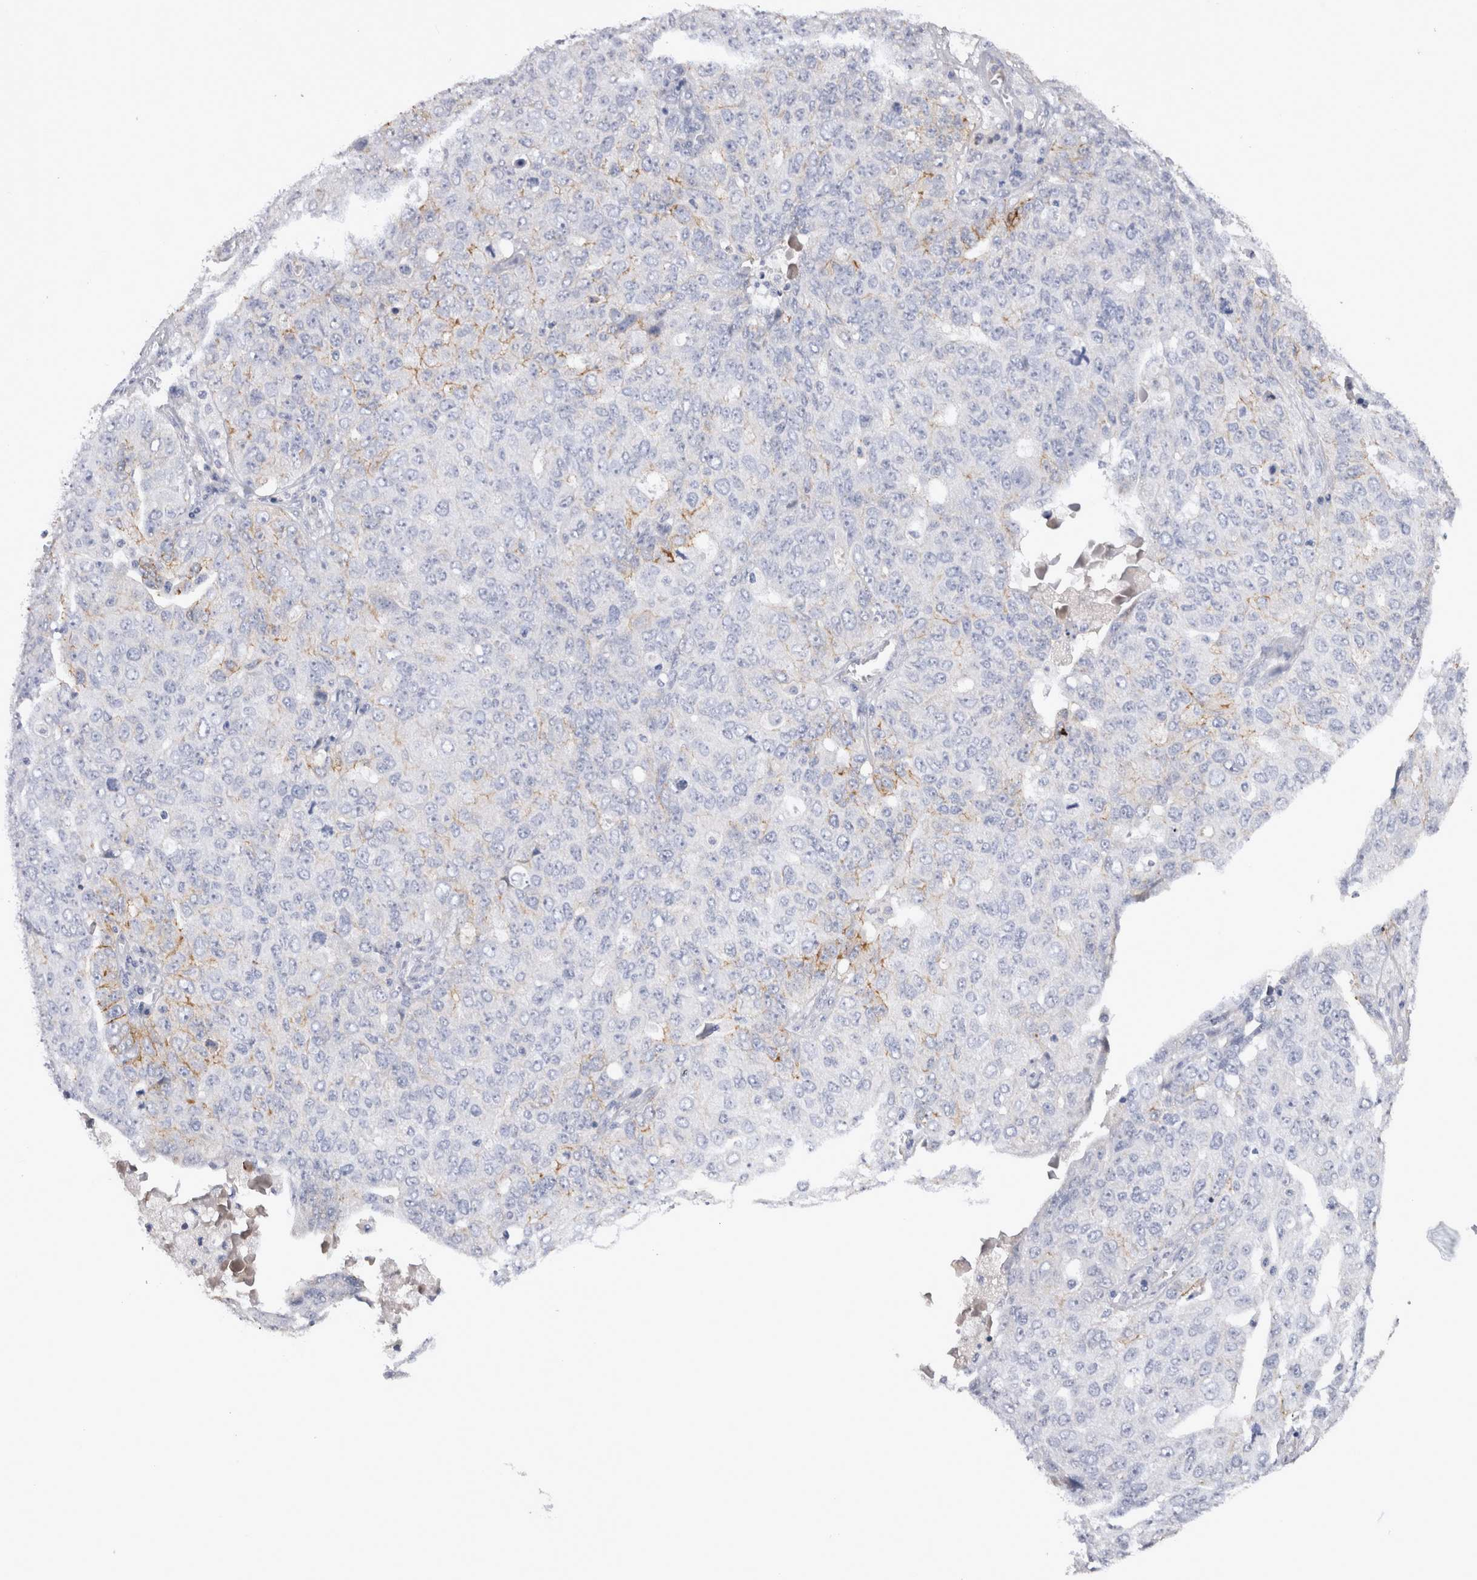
{"staining": {"intensity": "weak", "quantity": "<25%", "location": "cytoplasmic/membranous"}, "tissue": "ovarian cancer", "cell_type": "Tumor cells", "image_type": "cancer", "snomed": [{"axis": "morphology", "description": "Carcinoma, endometroid"}, {"axis": "topography", "description": "Ovary"}], "caption": "IHC photomicrograph of human ovarian endometroid carcinoma stained for a protein (brown), which reveals no staining in tumor cells. (DAB (3,3'-diaminobenzidine) immunohistochemistry (IHC) visualized using brightfield microscopy, high magnification).", "gene": "CDH6", "patient": {"sex": "female", "age": 62}}